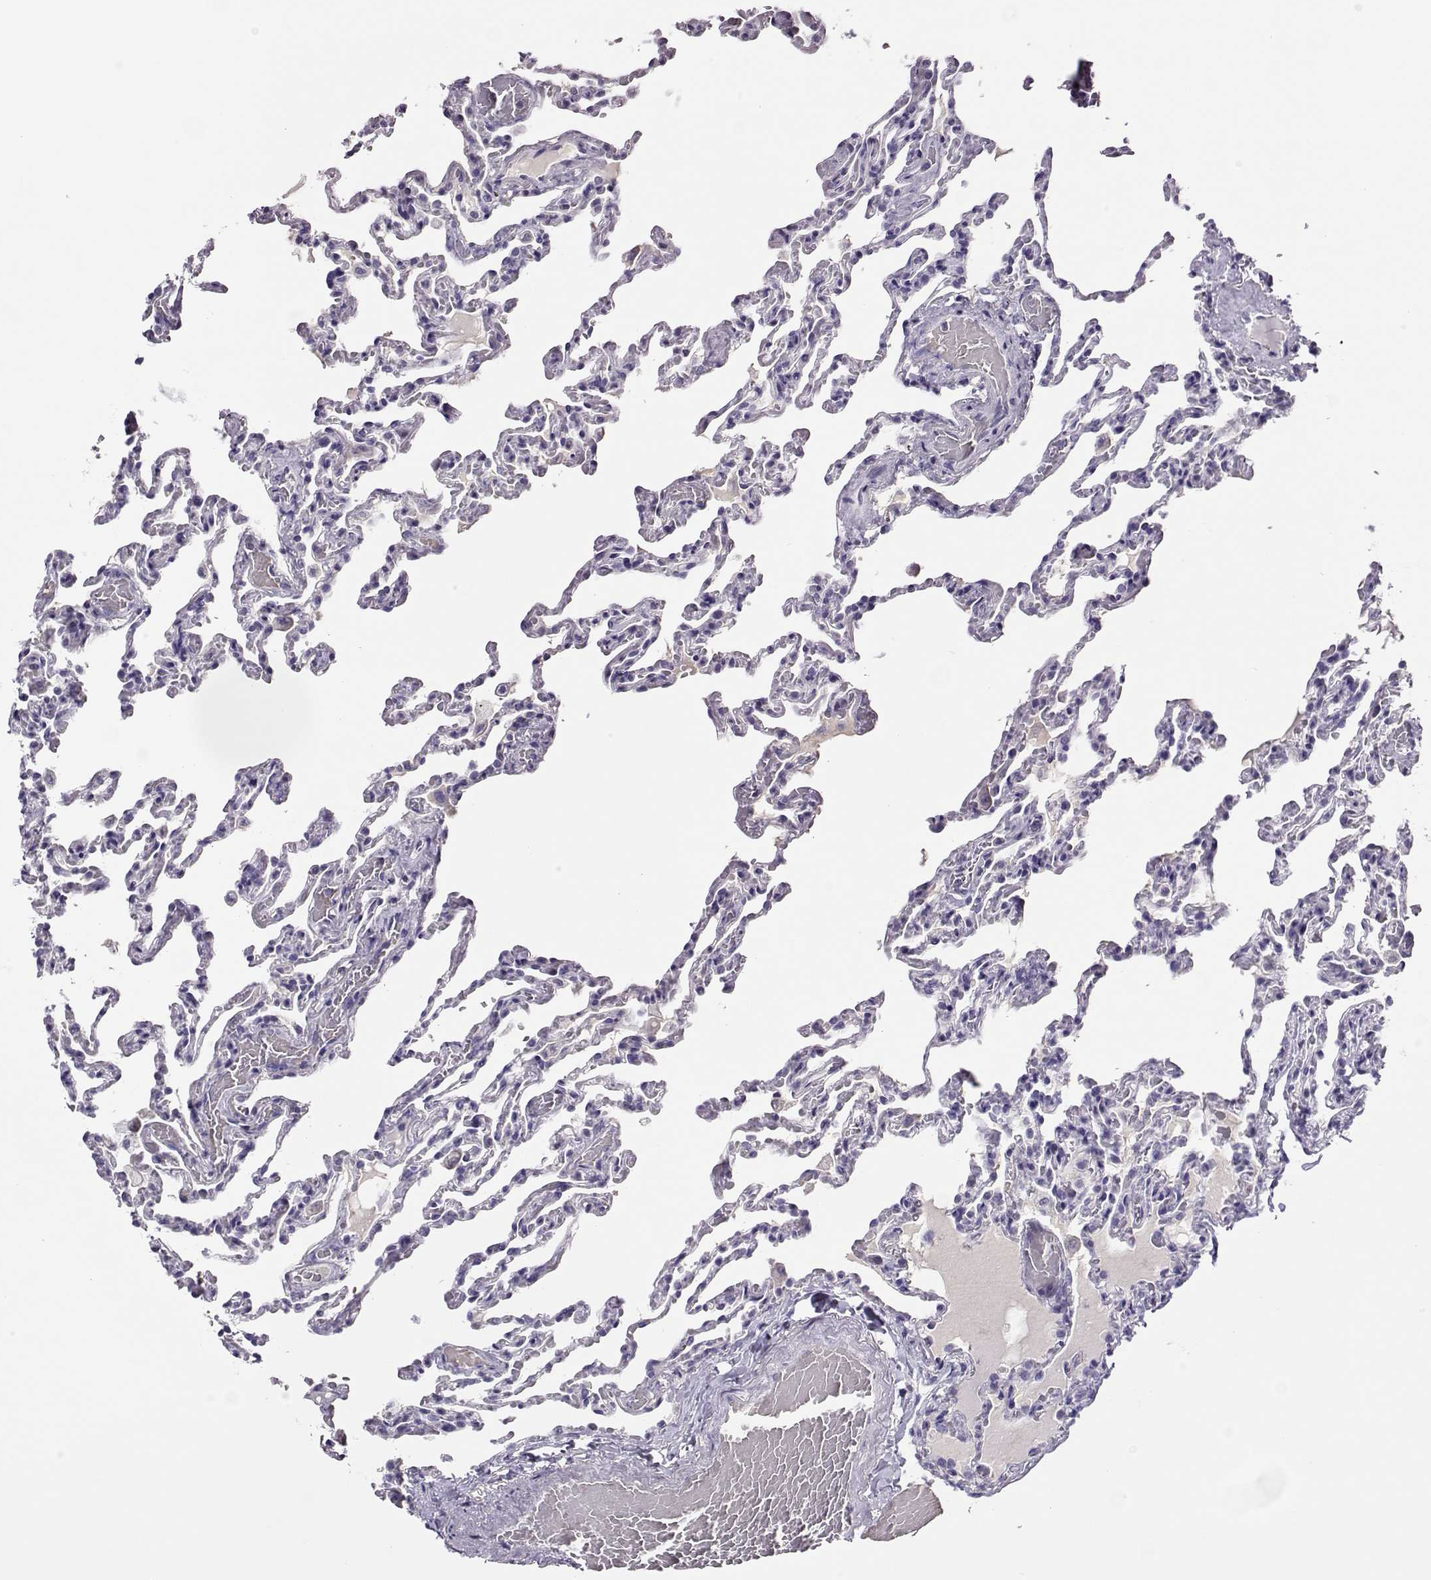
{"staining": {"intensity": "negative", "quantity": "none", "location": "none"}, "tissue": "lung", "cell_type": "Alveolar cells", "image_type": "normal", "snomed": [{"axis": "morphology", "description": "Normal tissue, NOS"}, {"axis": "topography", "description": "Lung"}], "caption": "This is an immunohistochemistry image of normal lung. There is no staining in alveolar cells.", "gene": "LINGO1", "patient": {"sex": "female", "age": 43}}